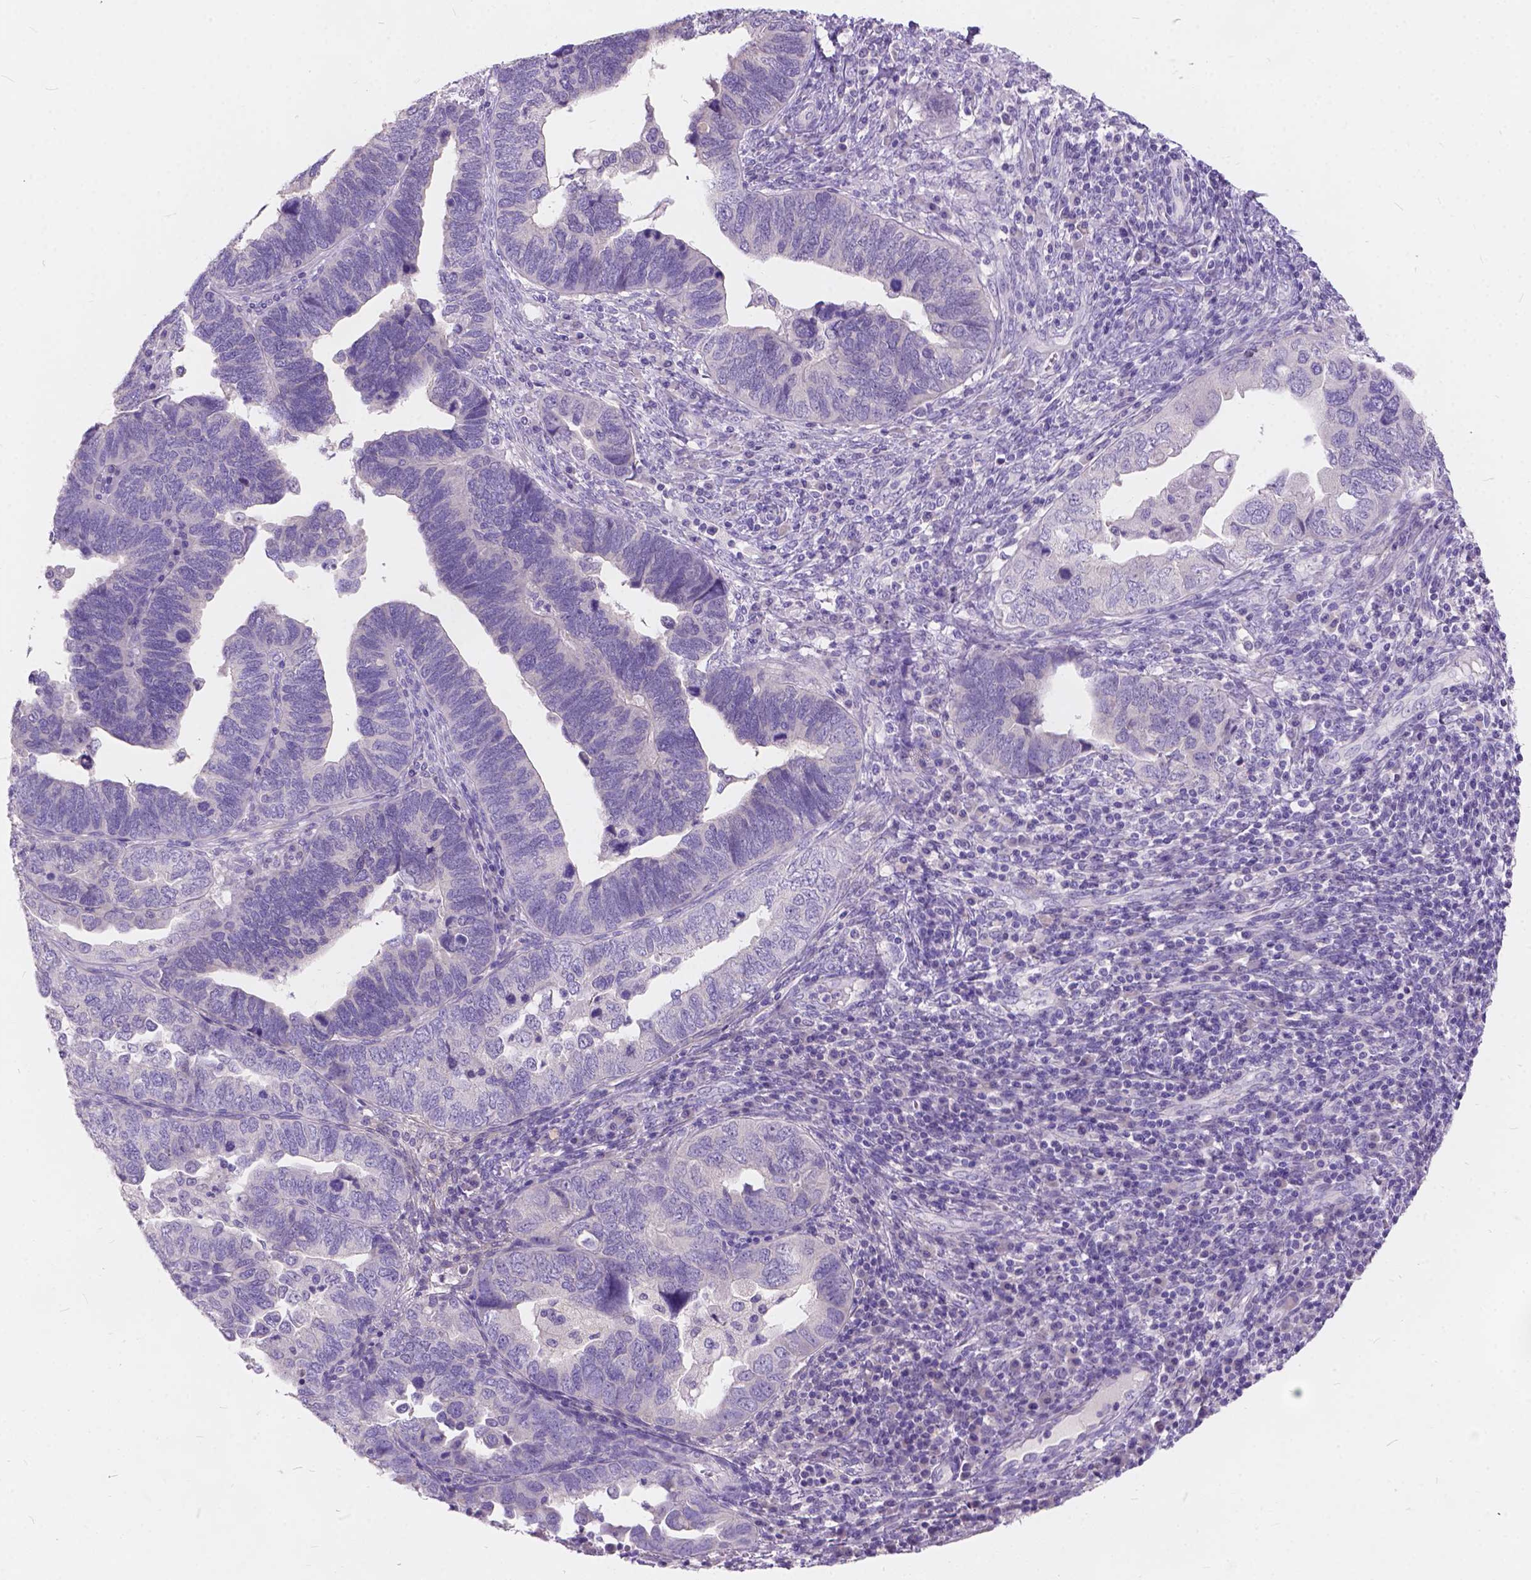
{"staining": {"intensity": "negative", "quantity": "none", "location": "none"}, "tissue": "endometrial cancer", "cell_type": "Tumor cells", "image_type": "cancer", "snomed": [{"axis": "morphology", "description": "Adenocarcinoma, NOS"}, {"axis": "topography", "description": "Endometrium"}], "caption": "DAB (3,3'-diaminobenzidine) immunohistochemical staining of endometrial cancer shows no significant positivity in tumor cells.", "gene": "PEX11G", "patient": {"sex": "female", "age": 79}}